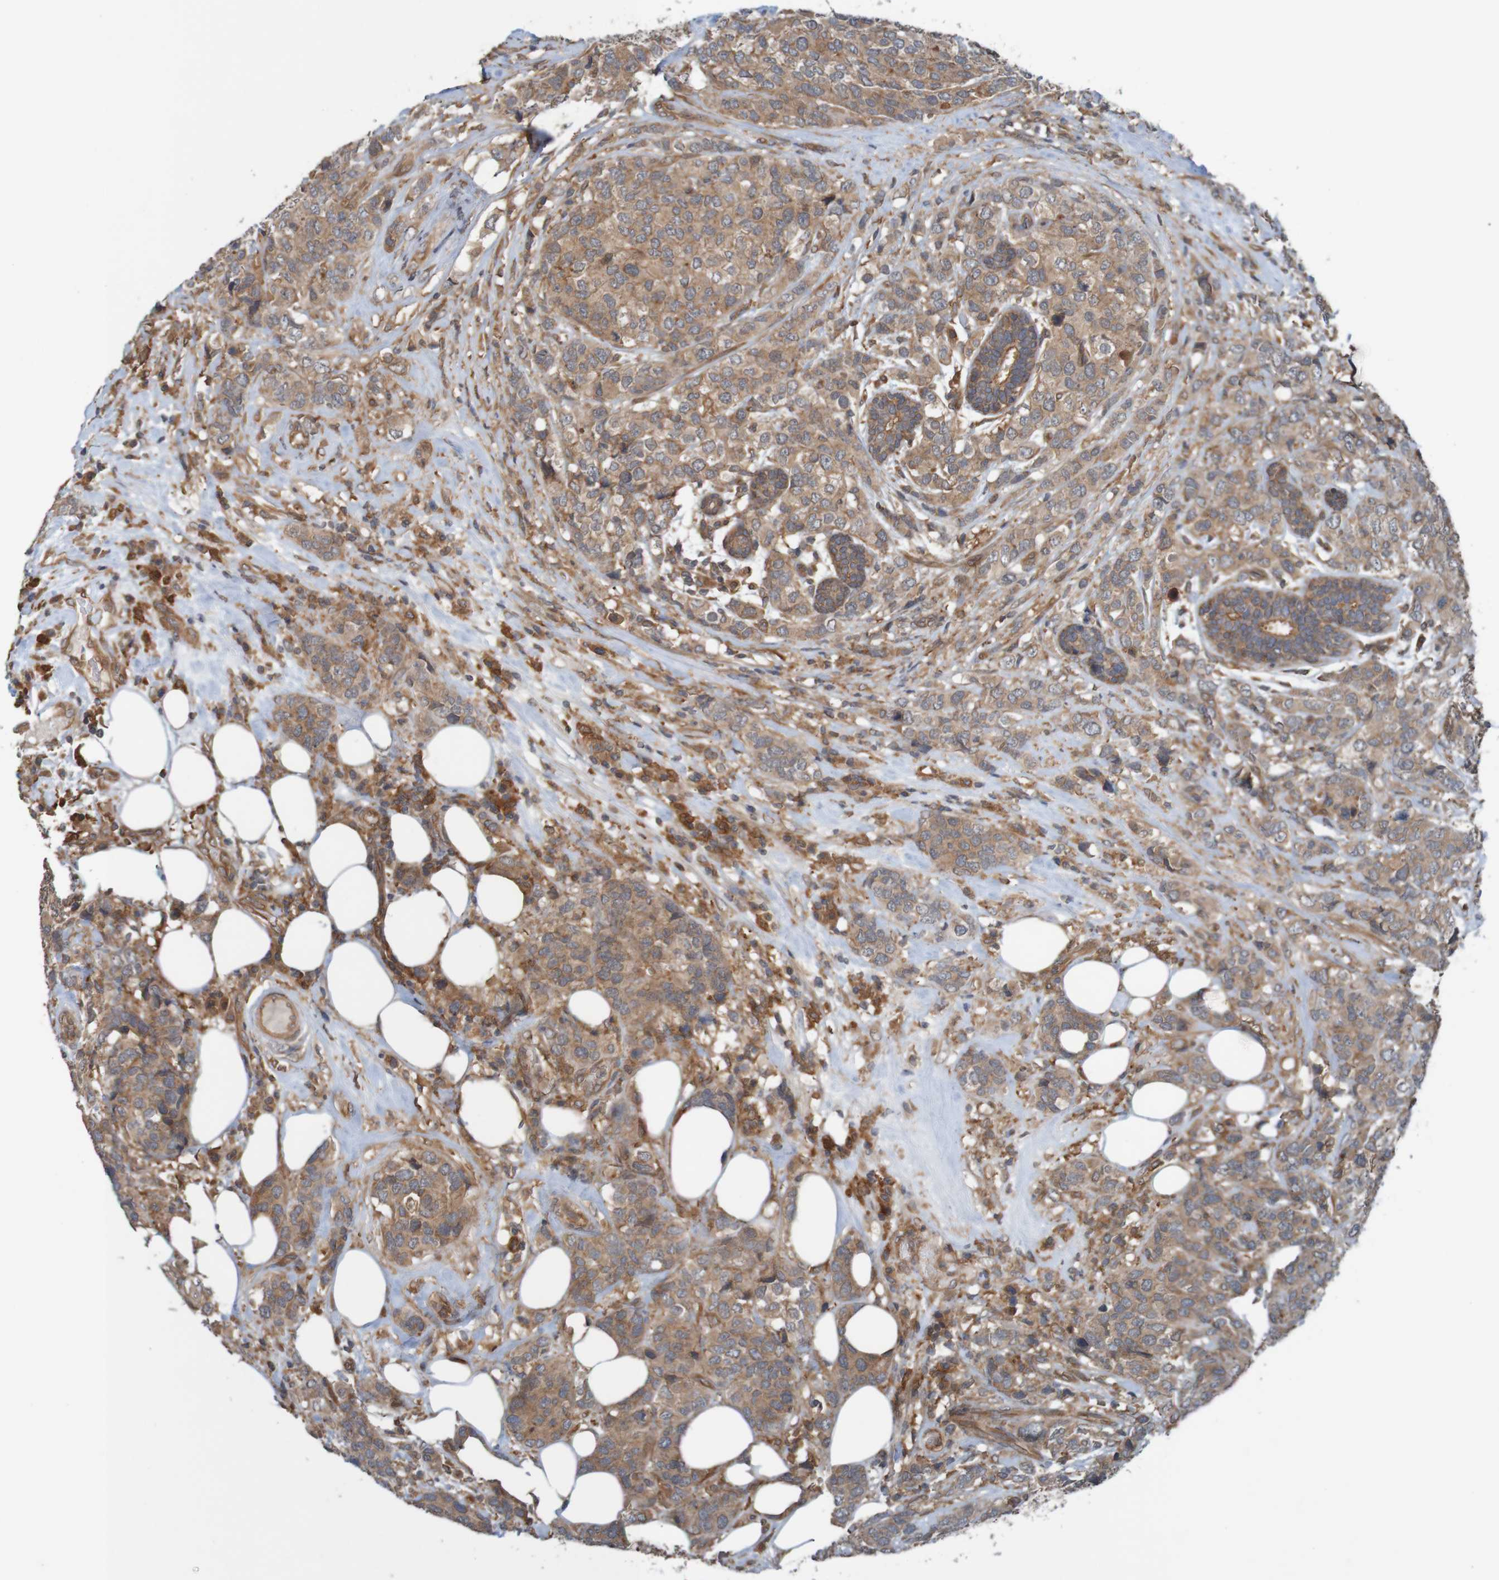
{"staining": {"intensity": "moderate", "quantity": ">75%", "location": "cytoplasmic/membranous"}, "tissue": "breast cancer", "cell_type": "Tumor cells", "image_type": "cancer", "snomed": [{"axis": "morphology", "description": "Lobular carcinoma"}, {"axis": "topography", "description": "Breast"}], "caption": "This is a photomicrograph of immunohistochemistry (IHC) staining of breast cancer, which shows moderate positivity in the cytoplasmic/membranous of tumor cells.", "gene": "ARHGEF11", "patient": {"sex": "female", "age": 59}}